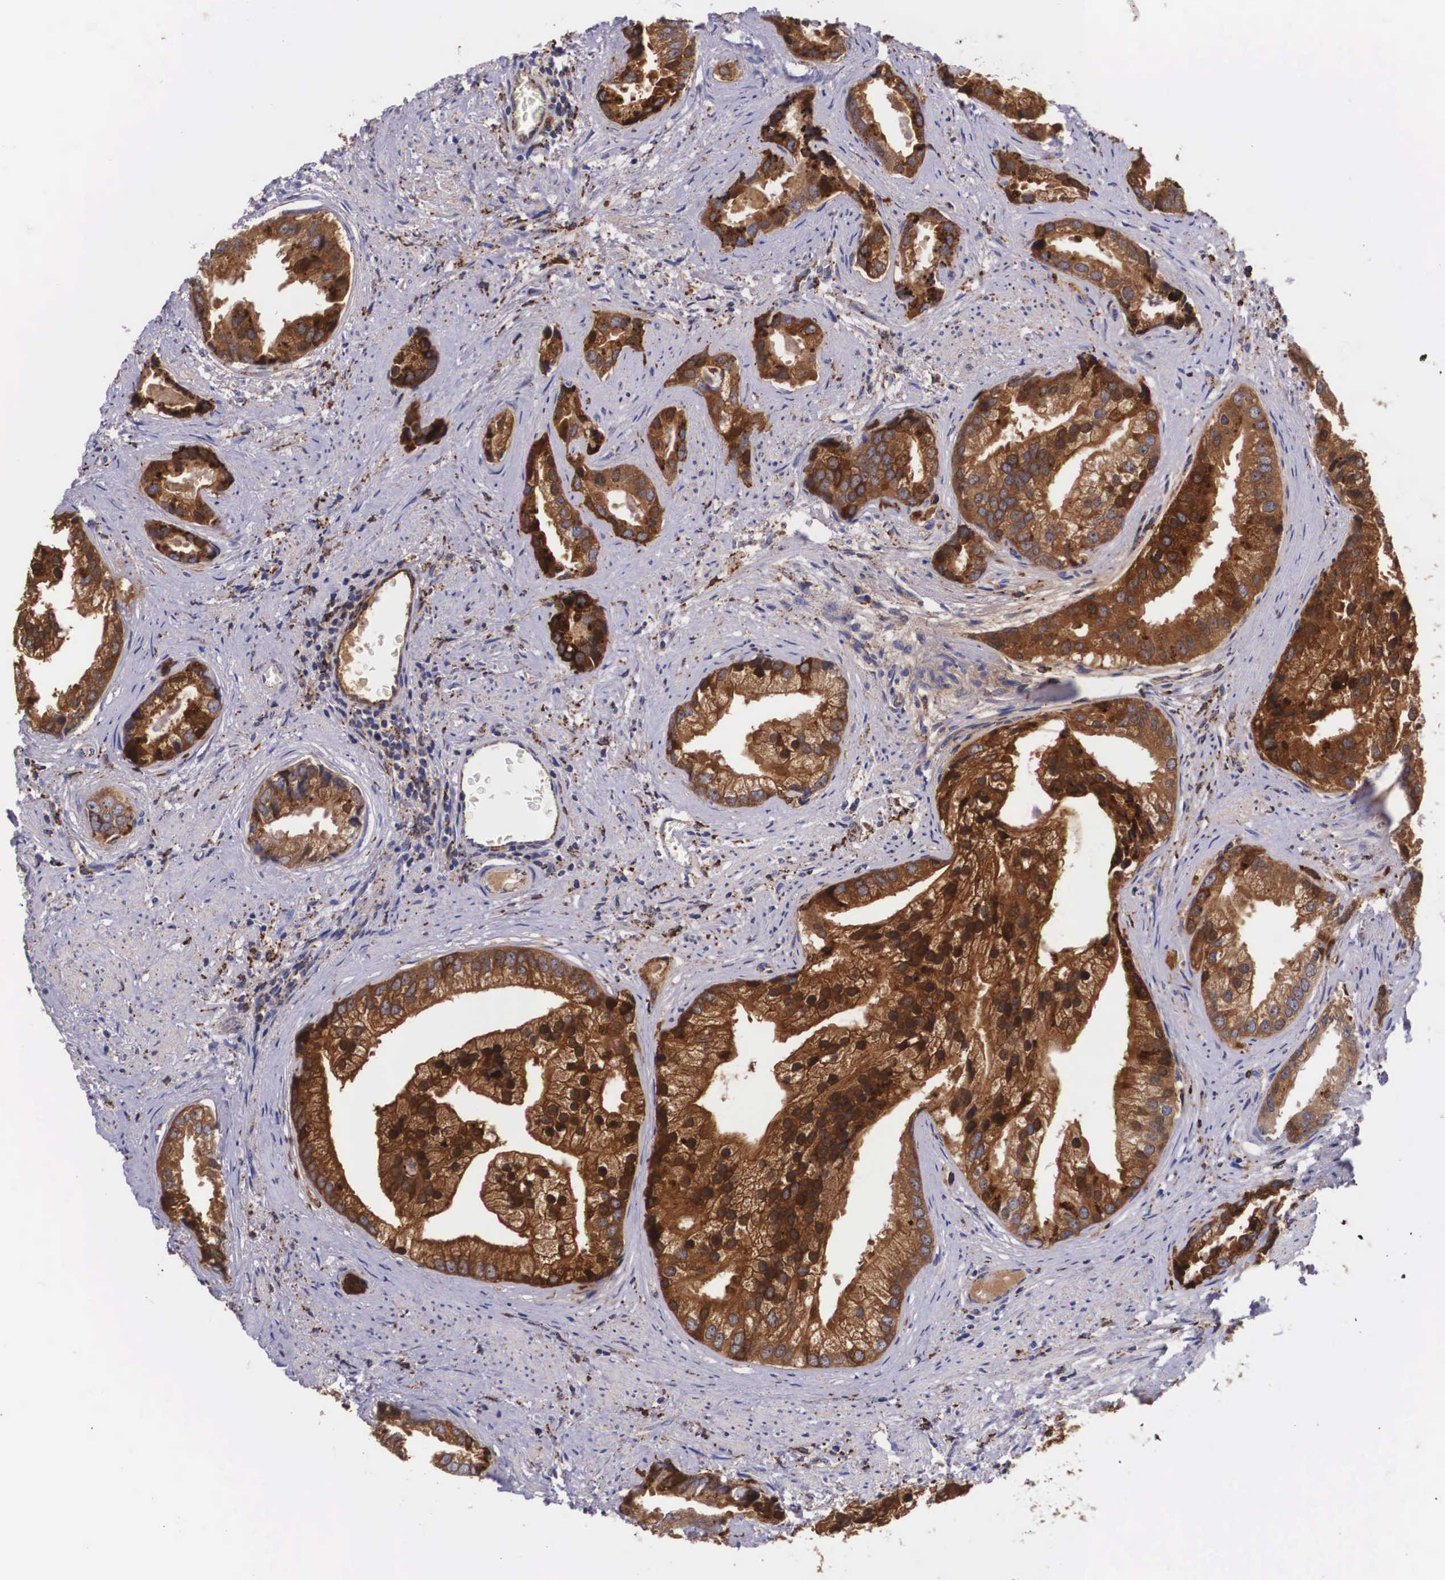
{"staining": {"intensity": "strong", "quantity": ">75%", "location": "cytoplasmic/membranous"}, "tissue": "prostate cancer", "cell_type": "Tumor cells", "image_type": "cancer", "snomed": [{"axis": "morphology", "description": "Adenocarcinoma, Medium grade"}, {"axis": "topography", "description": "Prostate"}], "caption": "IHC (DAB (3,3'-diaminobenzidine)) staining of human prostate cancer (adenocarcinoma (medium-grade)) exhibits strong cytoplasmic/membranous protein staining in about >75% of tumor cells.", "gene": "NAGA", "patient": {"sex": "male", "age": 65}}